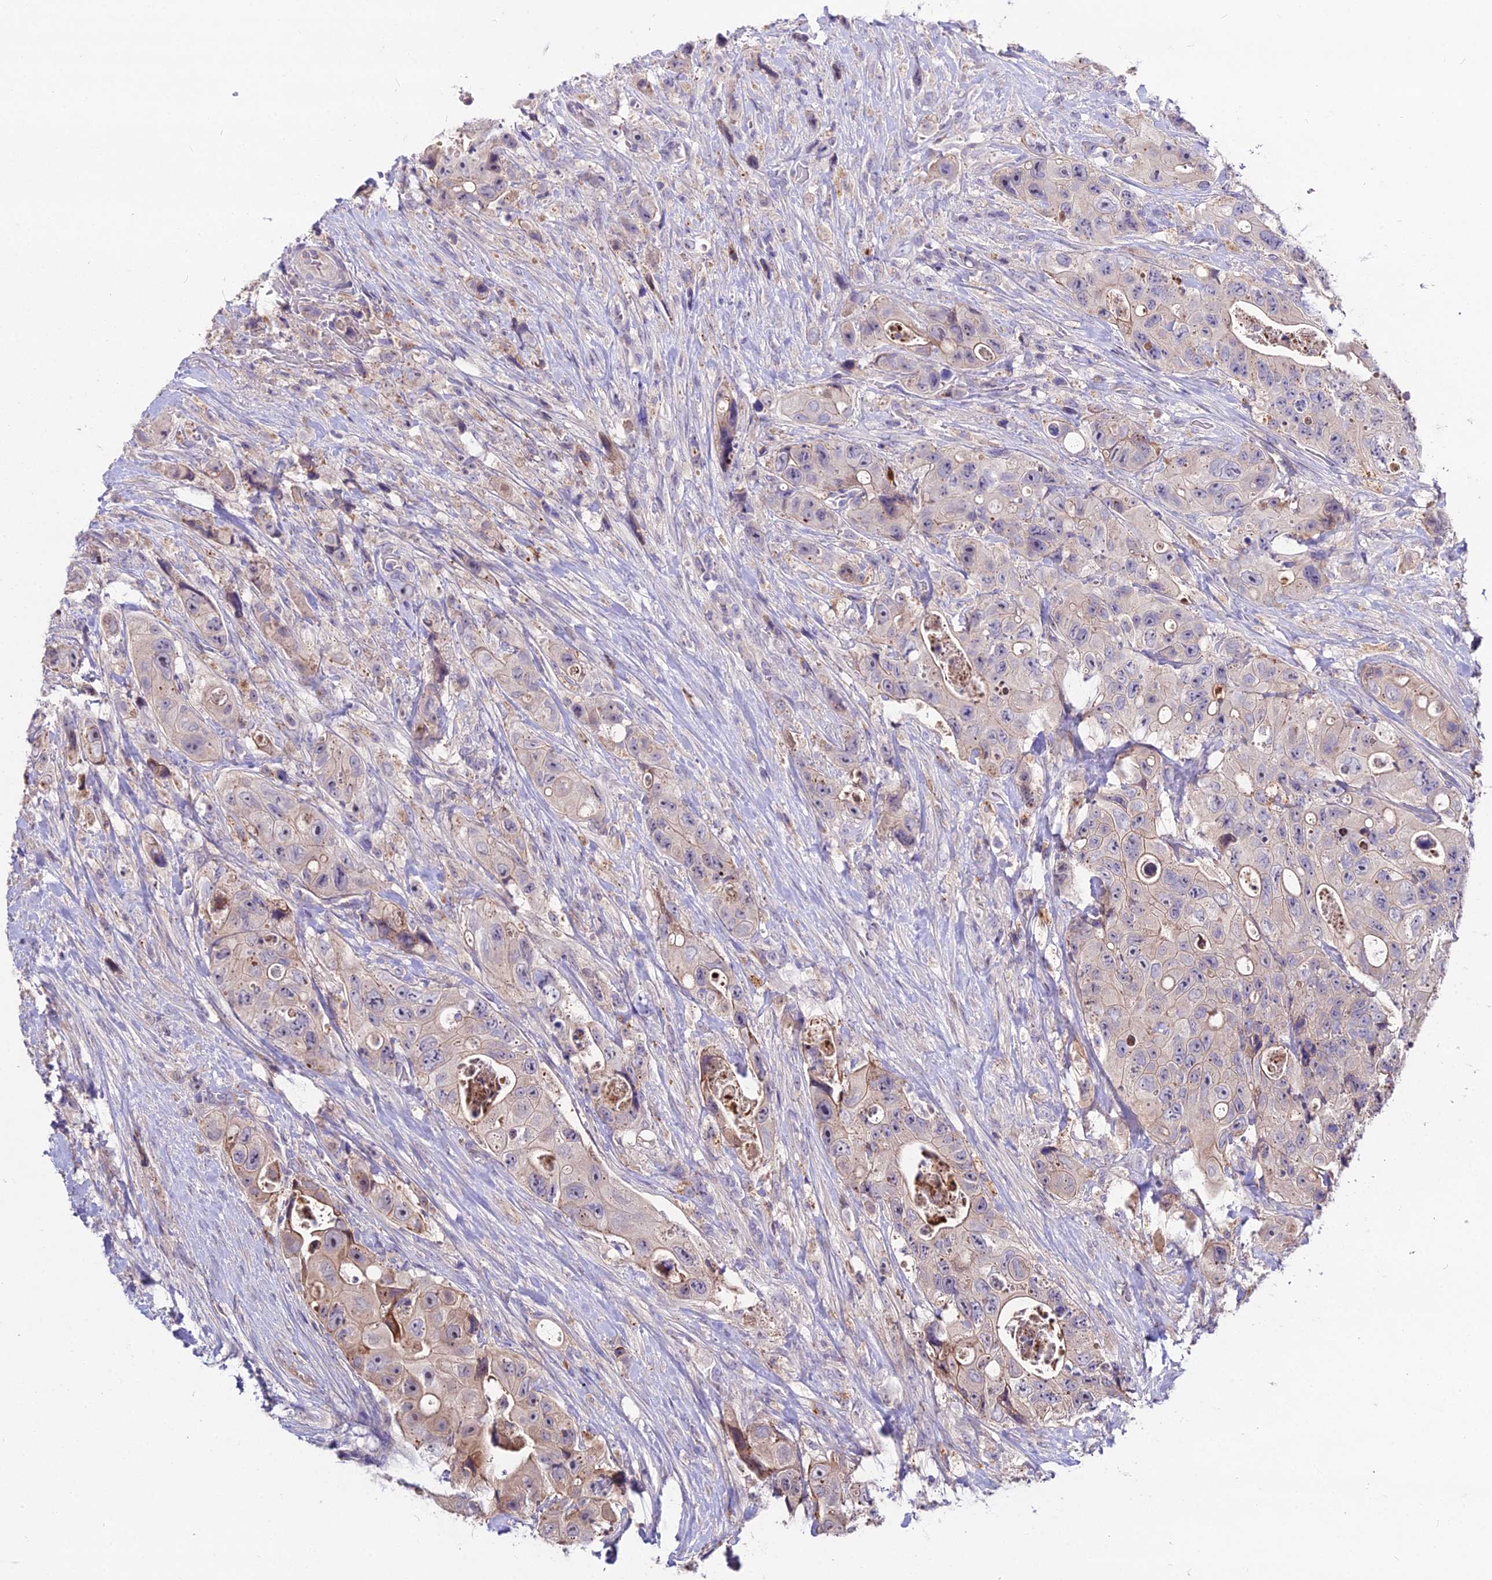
{"staining": {"intensity": "weak", "quantity": "<25%", "location": "cytoplasmic/membranous"}, "tissue": "colorectal cancer", "cell_type": "Tumor cells", "image_type": "cancer", "snomed": [{"axis": "morphology", "description": "Adenocarcinoma, NOS"}, {"axis": "topography", "description": "Colon"}], "caption": "IHC of colorectal cancer exhibits no positivity in tumor cells.", "gene": "EID2", "patient": {"sex": "female", "age": 46}}